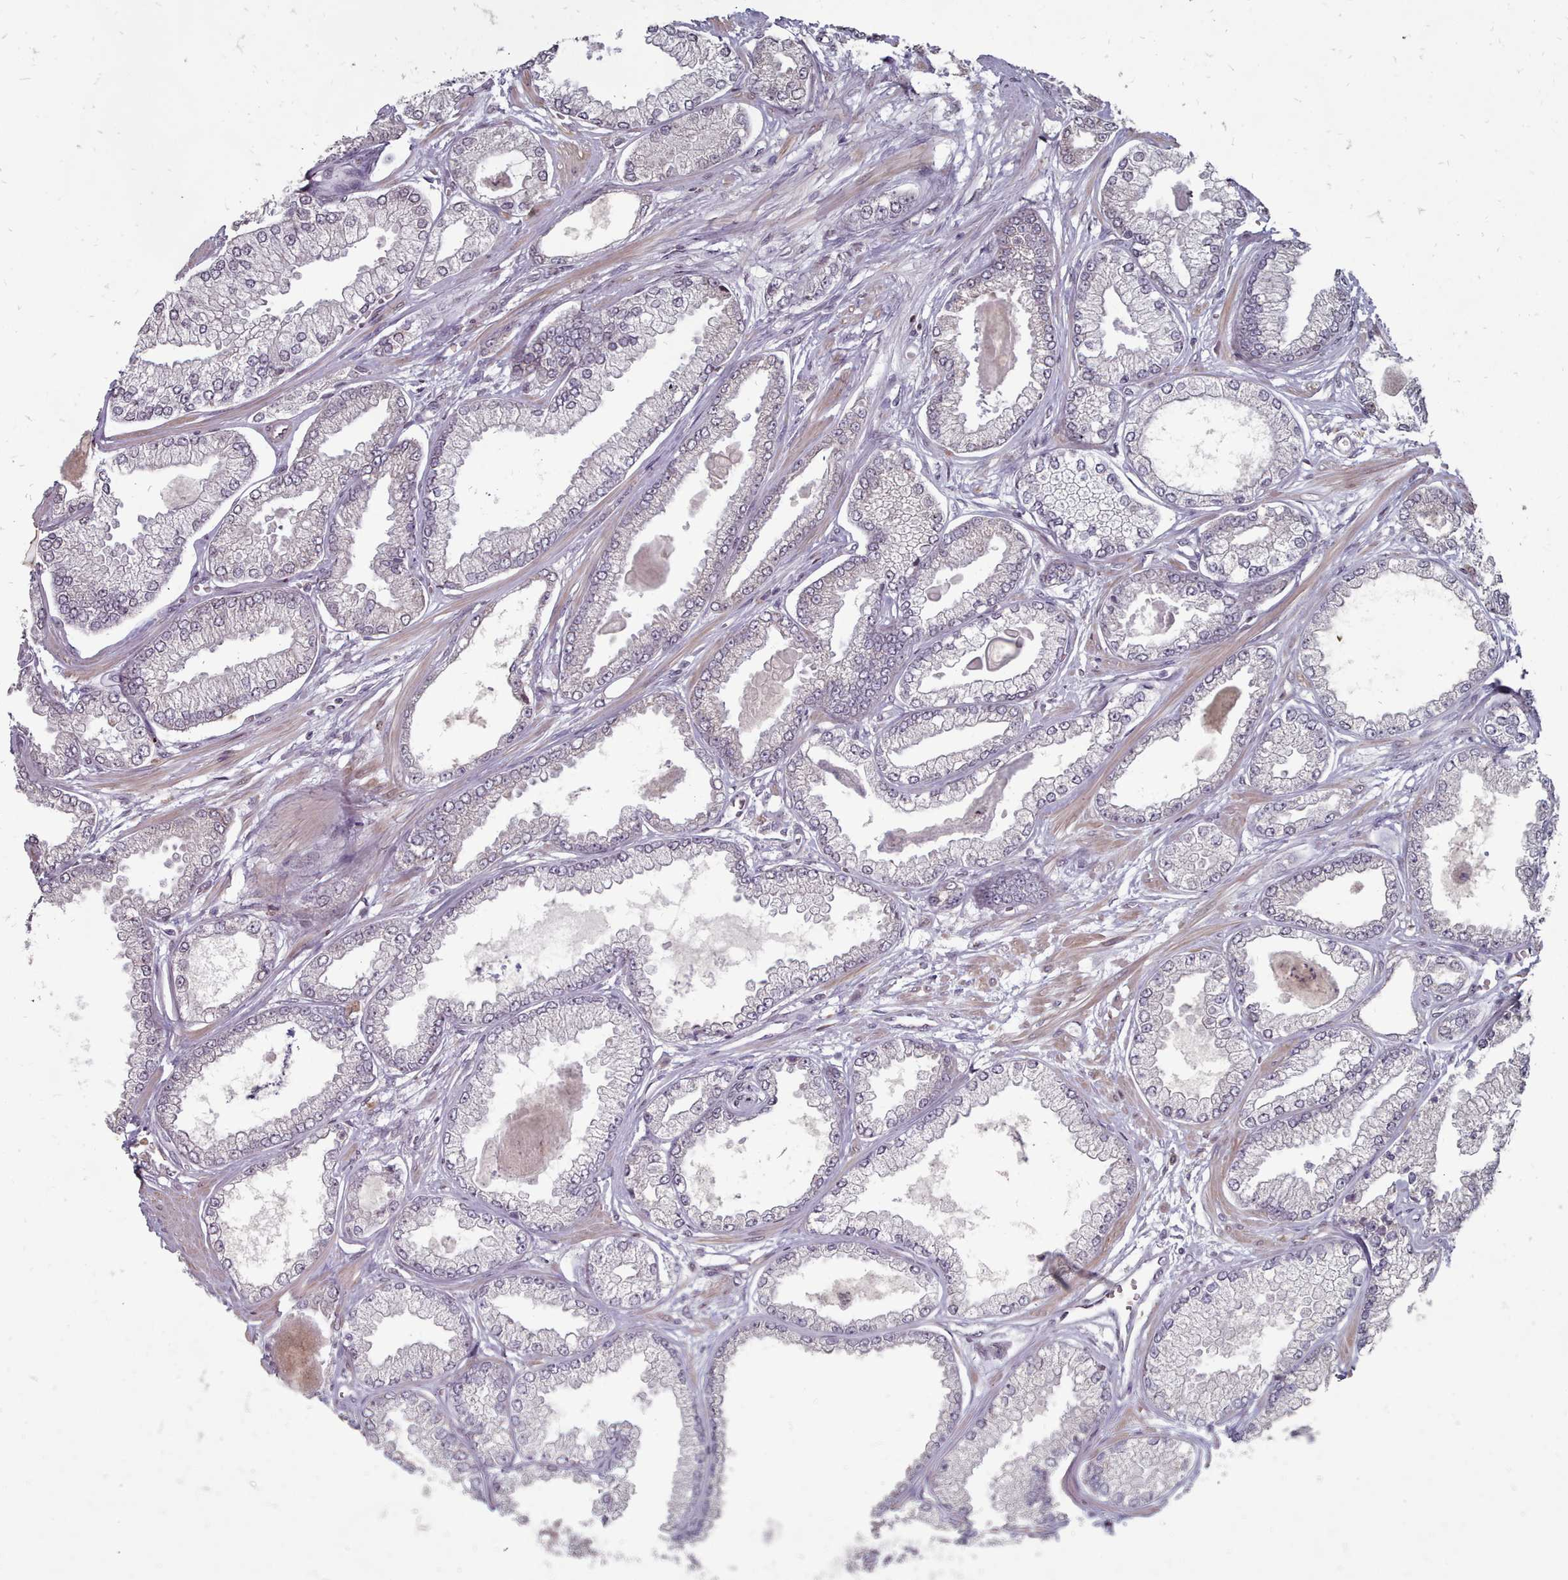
{"staining": {"intensity": "negative", "quantity": "none", "location": "none"}, "tissue": "prostate cancer", "cell_type": "Tumor cells", "image_type": "cancer", "snomed": [{"axis": "morphology", "description": "Adenocarcinoma, Low grade"}, {"axis": "topography", "description": "Prostate"}], "caption": "The image reveals no significant positivity in tumor cells of prostate low-grade adenocarcinoma.", "gene": "ACKR3", "patient": {"sex": "male", "age": 64}}